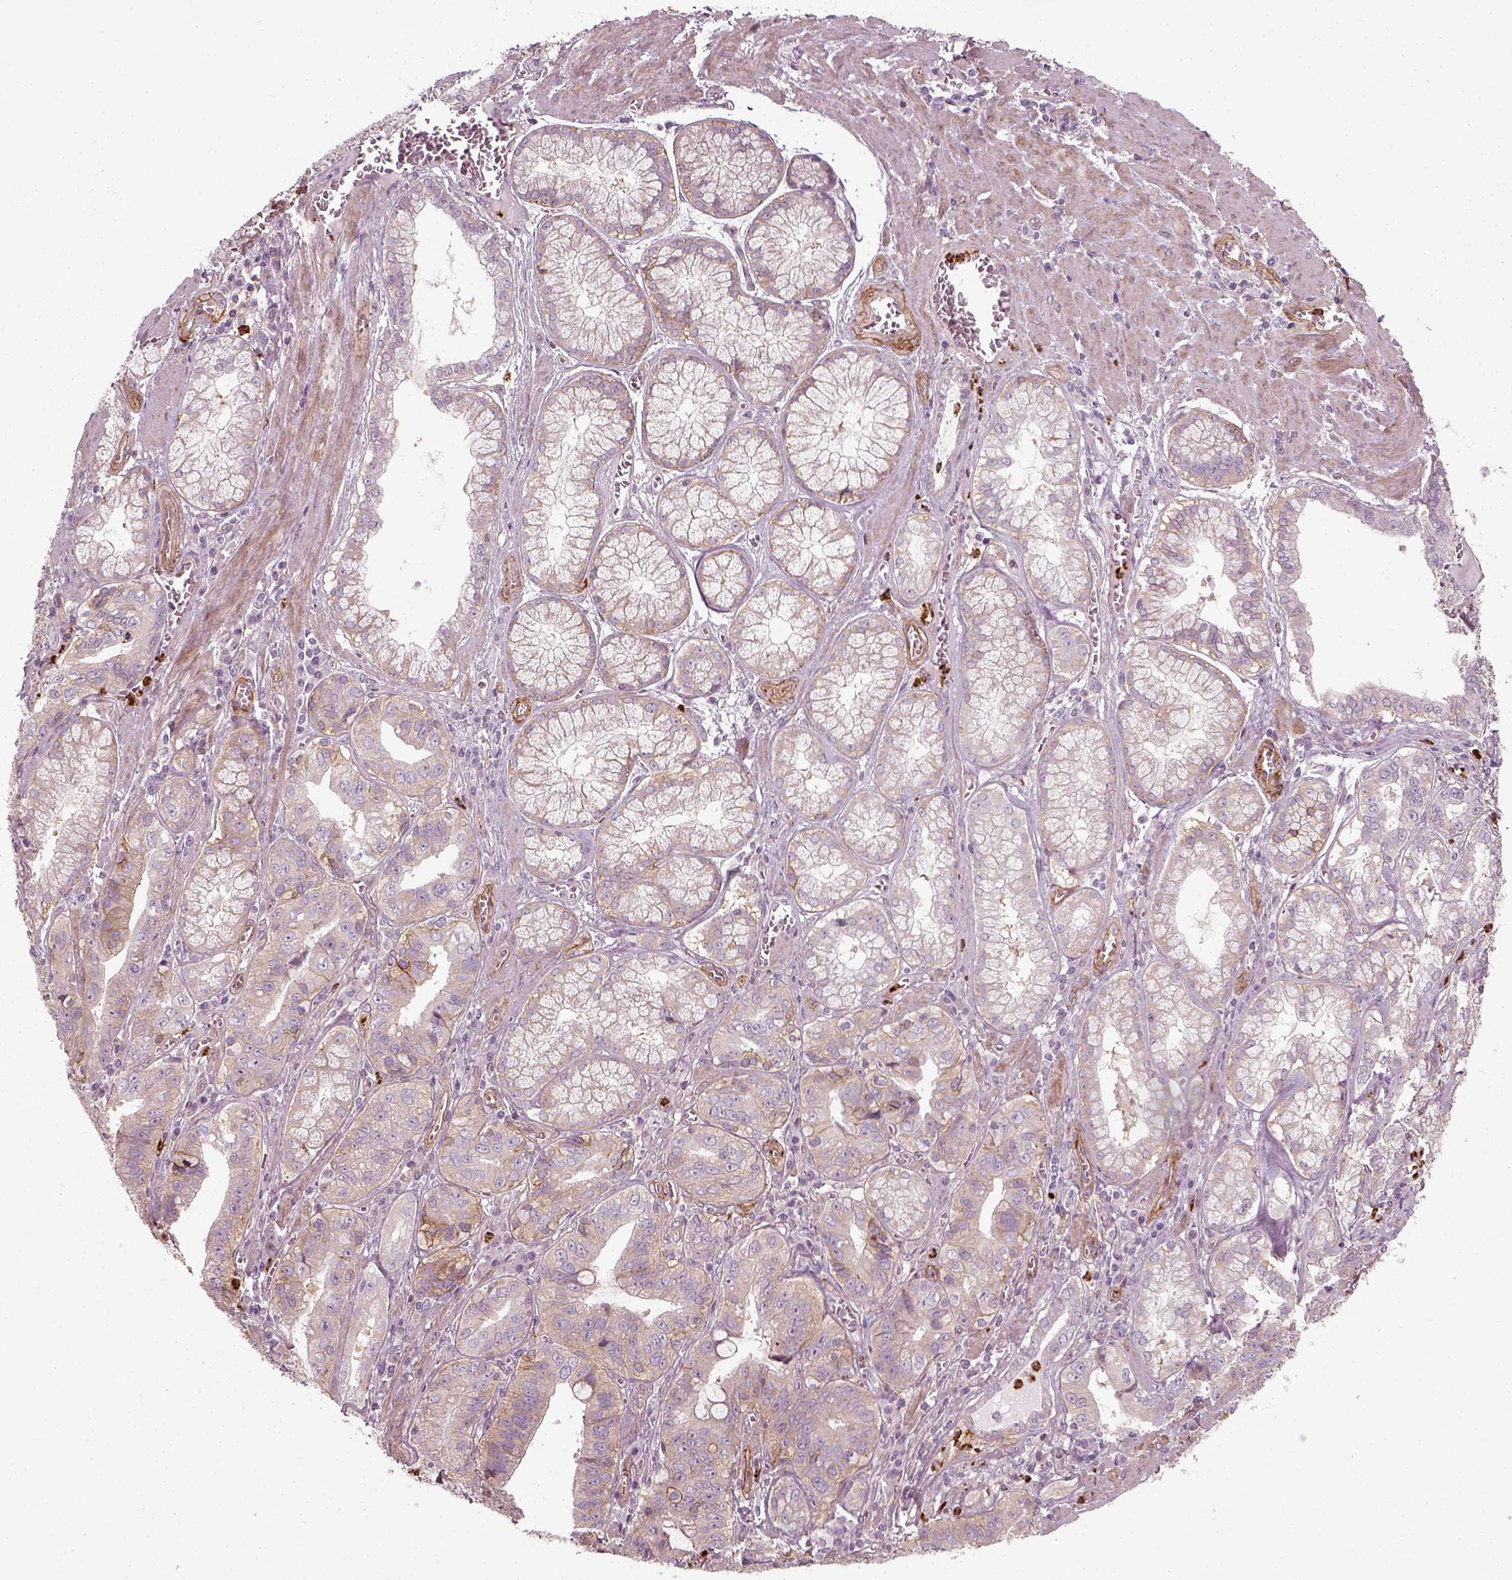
{"staining": {"intensity": "weak", "quantity": "<25%", "location": "cytoplasmic/membranous"}, "tissue": "stomach cancer", "cell_type": "Tumor cells", "image_type": "cancer", "snomed": [{"axis": "morphology", "description": "Adenocarcinoma, NOS"}, {"axis": "topography", "description": "Stomach, lower"}], "caption": "This is an immunohistochemistry photomicrograph of stomach adenocarcinoma. There is no staining in tumor cells.", "gene": "NPTN", "patient": {"sex": "female", "age": 76}}